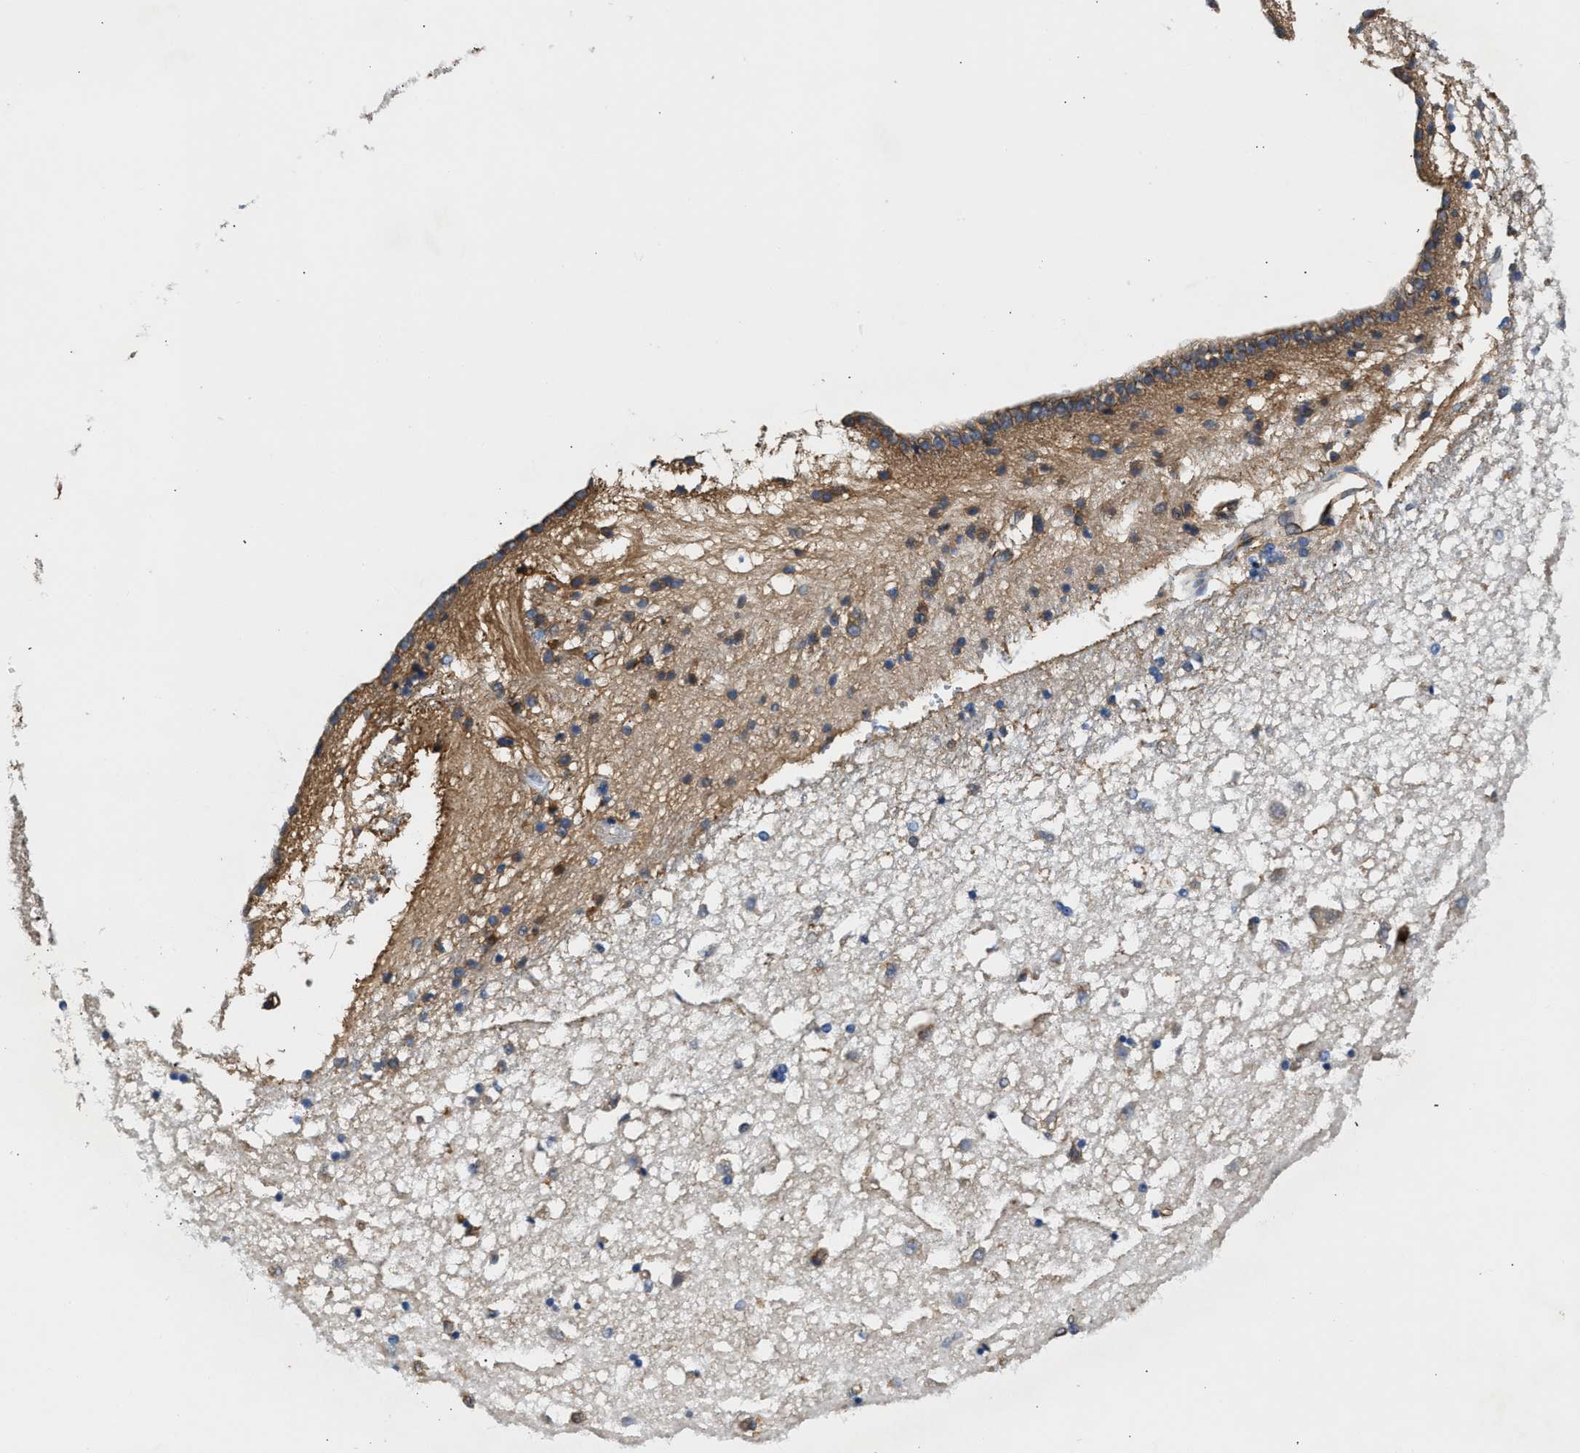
{"staining": {"intensity": "weak", "quantity": "25%-75%", "location": "cytoplasmic/membranous"}, "tissue": "caudate", "cell_type": "Glial cells", "image_type": "normal", "snomed": [{"axis": "morphology", "description": "Normal tissue, NOS"}, {"axis": "topography", "description": "Lateral ventricle wall"}], "caption": "Immunohistochemical staining of normal human caudate exhibits weak cytoplasmic/membranous protein positivity in approximately 25%-75% of glial cells. (Stains: DAB in brown, nuclei in blue, Microscopy: brightfield microscopy at high magnification).", "gene": "SAMD9L", "patient": {"sex": "male", "age": 45}}